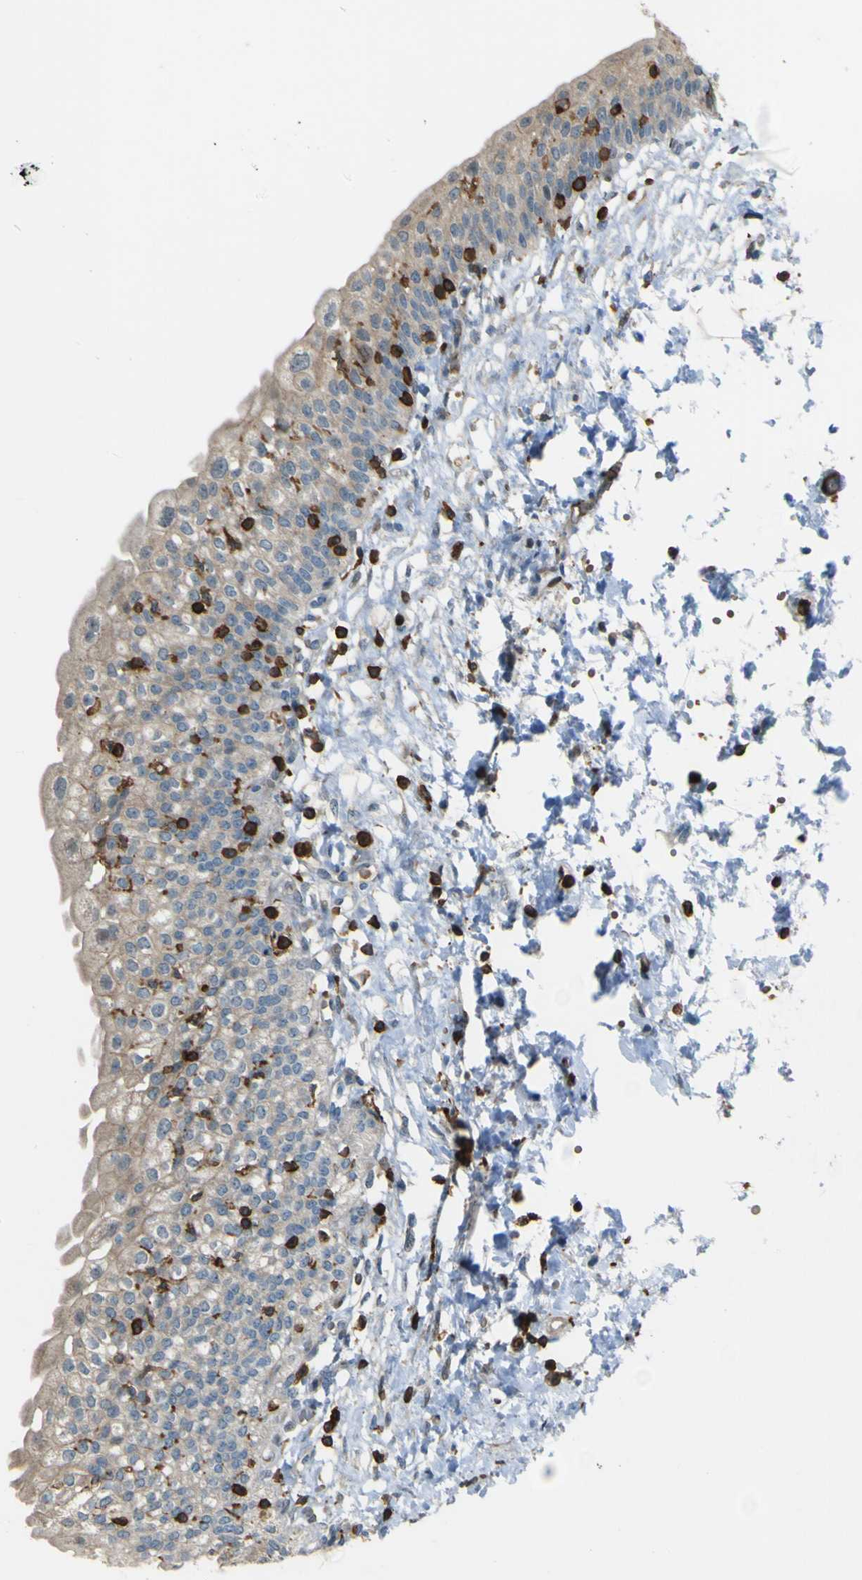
{"staining": {"intensity": "weak", "quantity": ">75%", "location": "cytoplasmic/membranous"}, "tissue": "urinary bladder", "cell_type": "Urothelial cells", "image_type": "normal", "snomed": [{"axis": "morphology", "description": "Normal tissue, NOS"}, {"axis": "topography", "description": "Urinary bladder"}], "caption": "Immunohistochemical staining of unremarkable urinary bladder displays >75% levels of weak cytoplasmic/membranous protein positivity in about >75% of urothelial cells. Using DAB (3,3'-diaminobenzidine) (brown) and hematoxylin (blue) stains, captured at high magnification using brightfield microscopy.", "gene": "PCDHB5", "patient": {"sex": "male", "age": 55}}